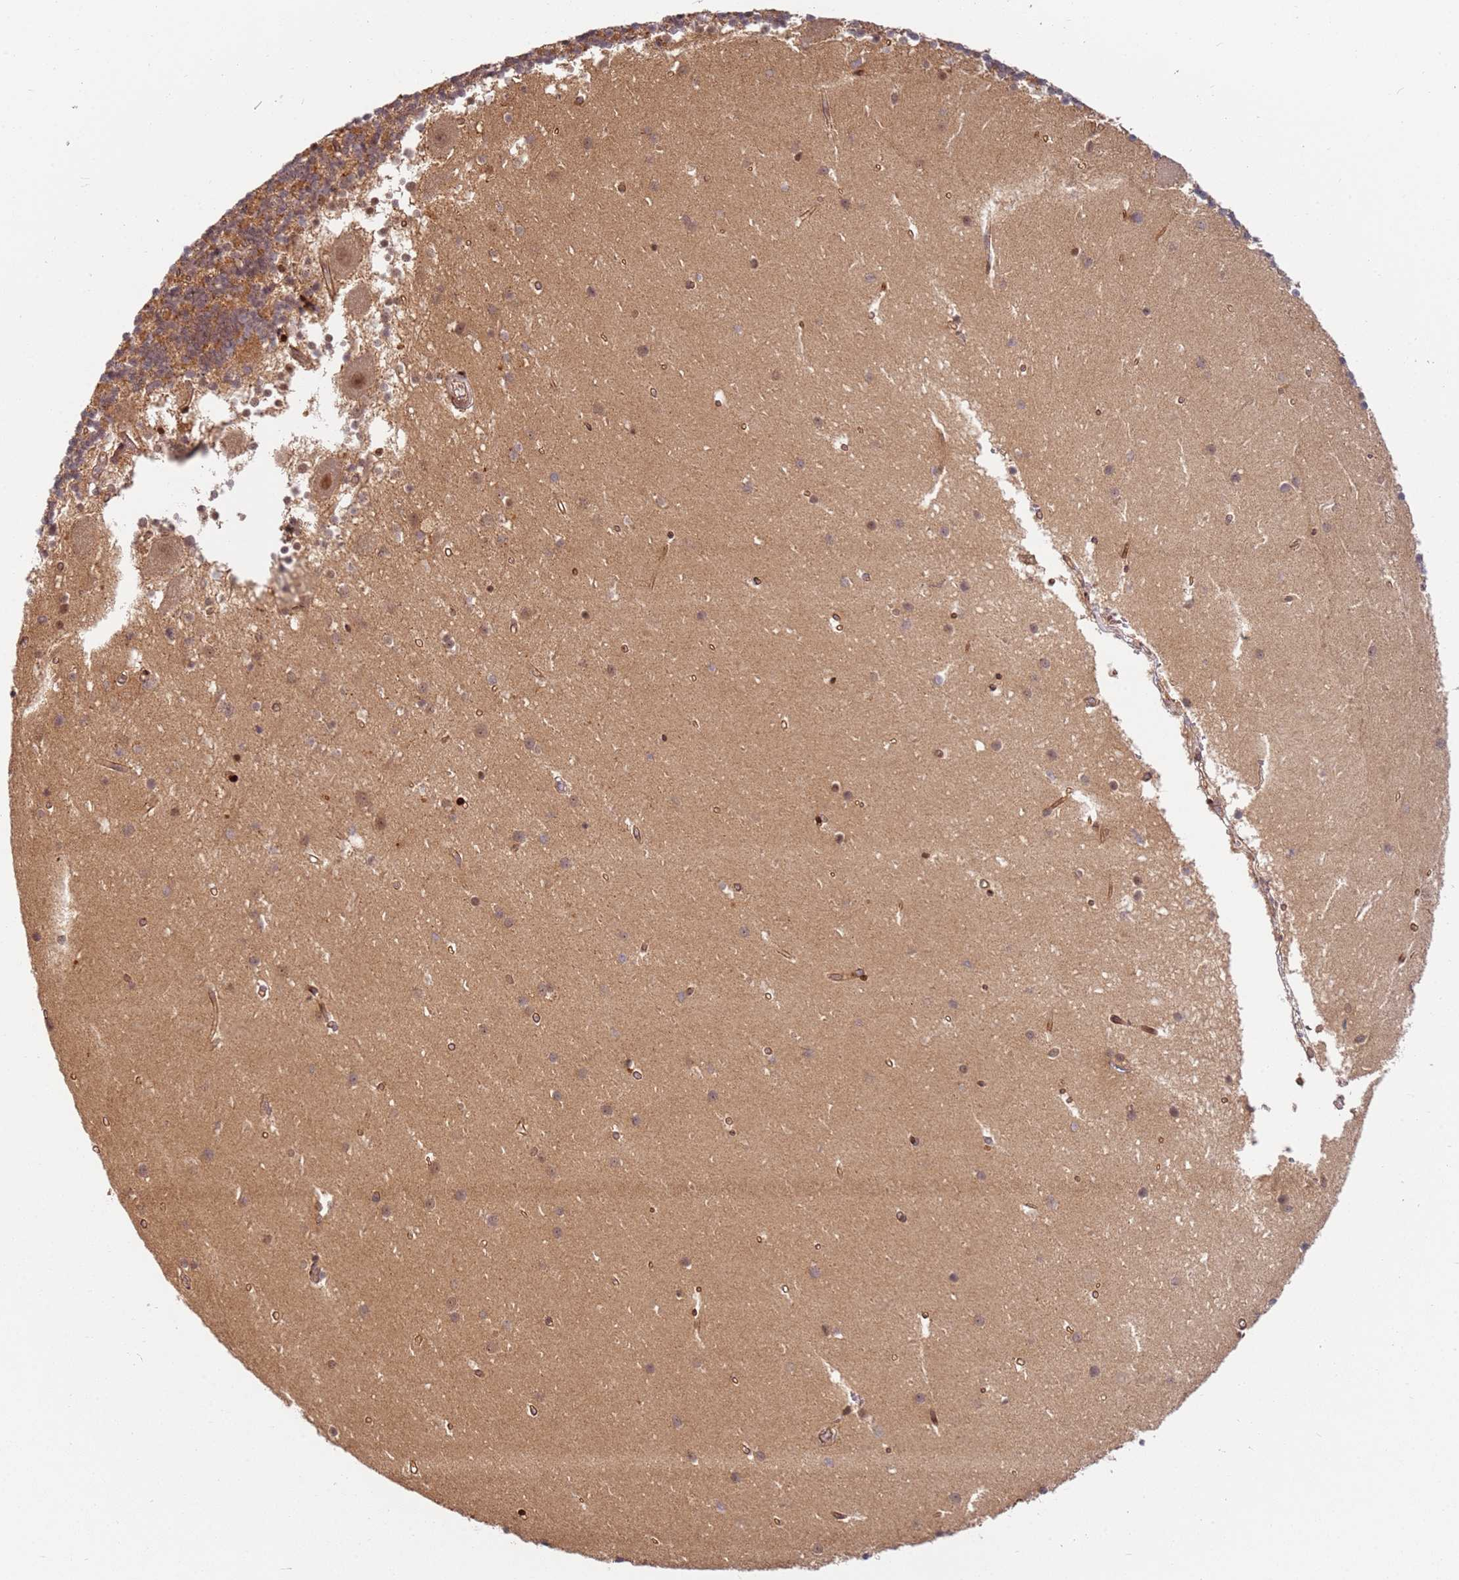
{"staining": {"intensity": "moderate", "quantity": "25%-75%", "location": "cytoplasmic/membranous"}, "tissue": "cerebellum", "cell_type": "Cells in granular layer", "image_type": "normal", "snomed": [{"axis": "morphology", "description": "Normal tissue, NOS"}, {"axis": "topography", "description": "Cerebellum"}], "caption": "Protein staining shows moderate cytoplasmic/membranous positivity in approximately 25%-75% of cells in granular layer in normal cerebellum.", "gene": "TMEM233", "patient": {"sex": "male", "age": 54}}